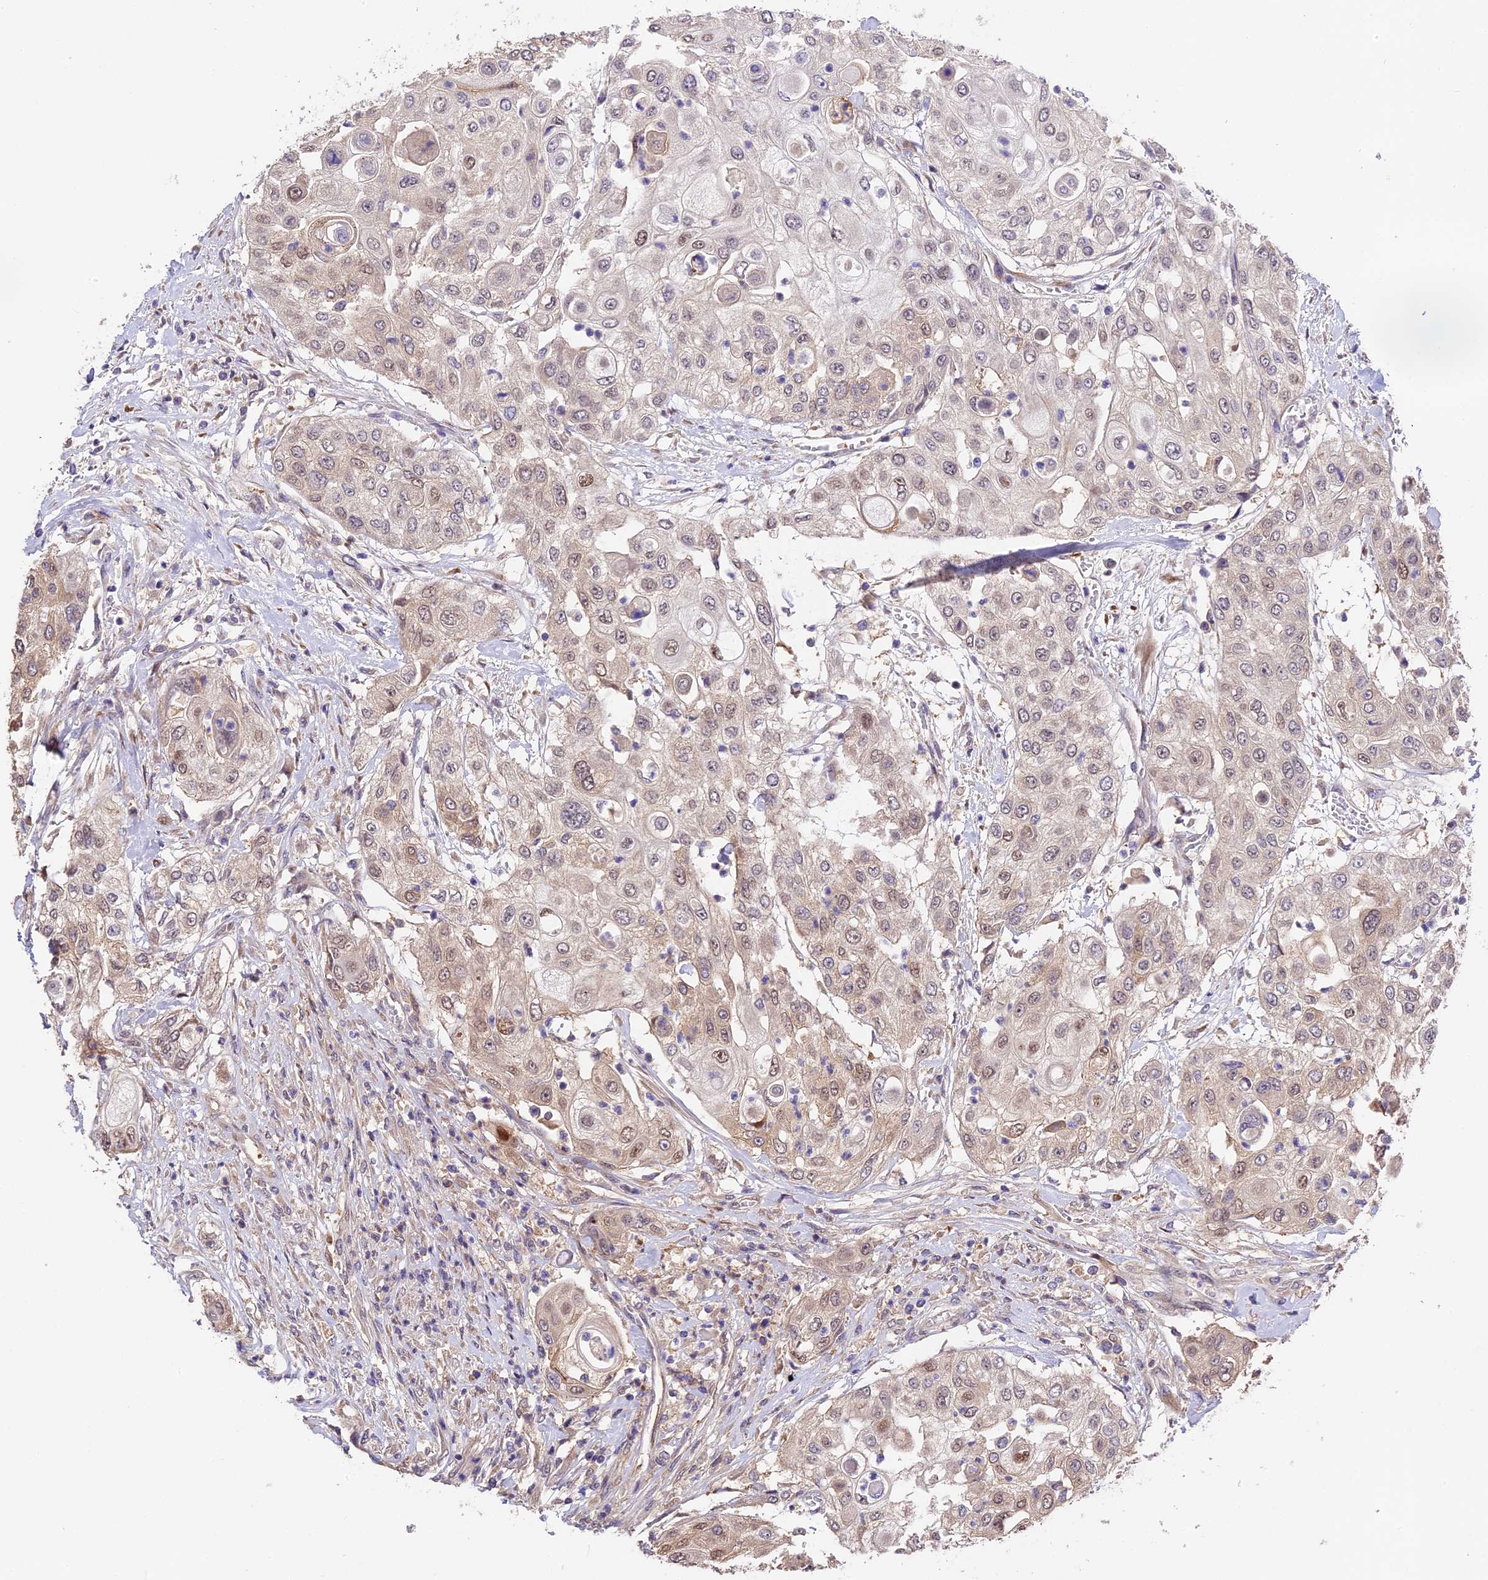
{"staining": {"intensity": "weak", "quantity": "25%-75%", "location": "cytoplasmic/membranous,nuclear"}, "tissue": "urothelial cancer", "cell_type": "Tumor cells", "image_type": "cancer", "snomed": [{"axis": "morphology", "description": "Urothelial carcinoma, High grade"}, {"axis": "topography", "description": "Urinary bladder"}], "caption": "This is an image of immunohistochemistry staining of urothelial carcinoma (high-grade), which shows weak staining in the cytoplasmic/membranous and nuclear of tumor cells.", "gene": "BSCL2", "patient": {"sex": "female", "age": 79}}